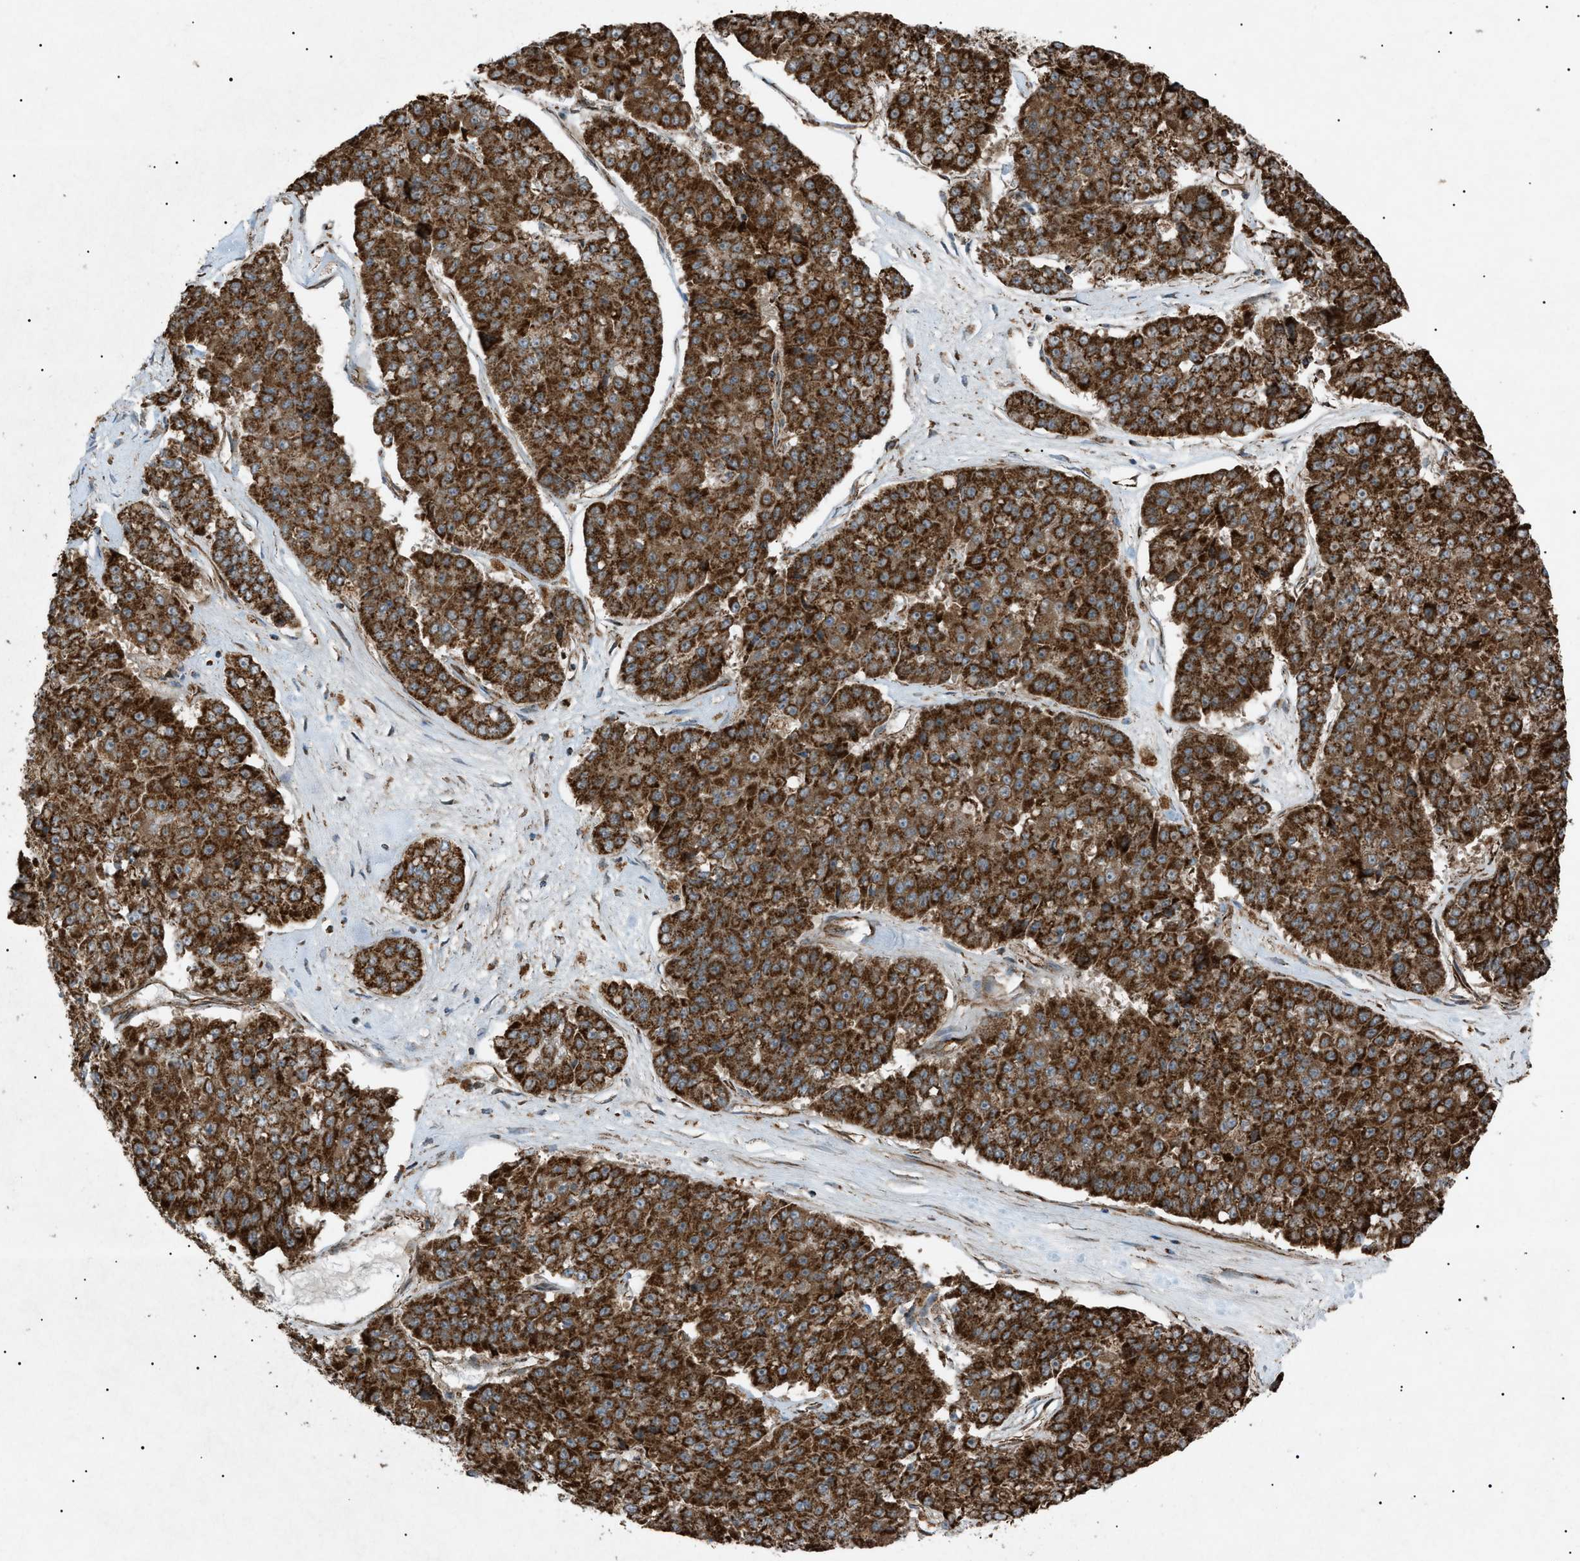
{"staining": {"intensity": "strong", "quantity": ">75%", "location": "cytoplasmic/membranous"}, "tissue": "pancreatic cancer", "cell_type": "Tumor cells", "image_type": "cancer", "snomed": [{"axis": "morphology", "description": "Adenocarcinoma, NOS"}, {"axis": "topography", "description": "Pancreas"}], "caption": "Human pancreatic cancer (adenocarcinoma) stained with a protein marker displays strong staining in tumor cells.", "gene": "C1GALT1C1", "patient": {"sex": "male", "age": 50}}